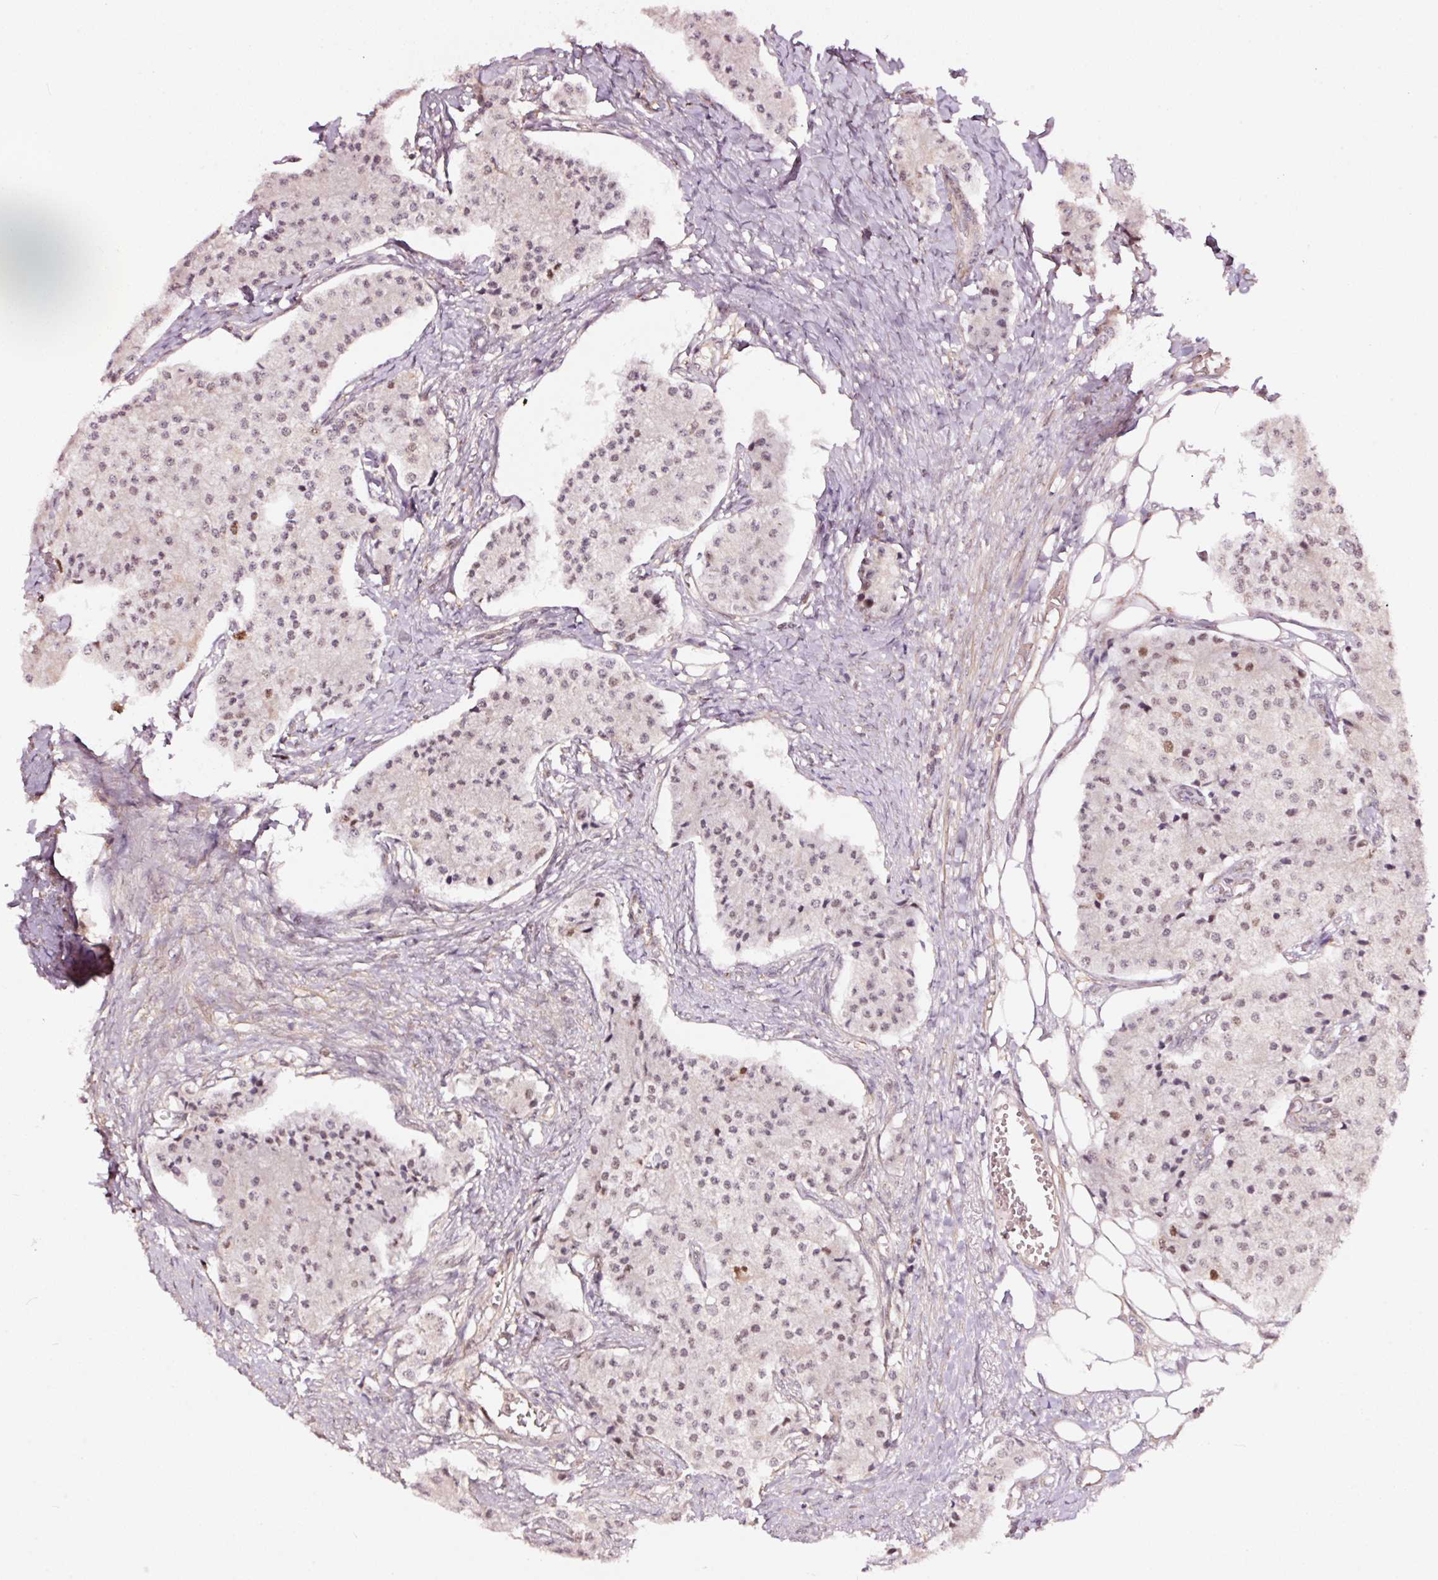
{"staining": {"intensity": "weak", "quantity": "<25%", "location": "nuclear"}, "tissue": "carcinoid", "cell_type": "Tumor cells", "image_type": "cancer", "snomed": [{"axis": "morphology", "description": "Carcinoid, malignant, NOS"}, {"axis": "topography", "description": "Colon"}], "caption": "High power microscopy histopathology image of an immunohistochemistry image of malignant carcinoid, revealing no significant staining in tumor cells. The staining was performed using DAB to visualize the protein expression in brown, while the nuclei were stained in blue with hematoxylin (Magnification: 20x).", "gene": "RFC4", "patient": {"sex": "female", "age": 52}}